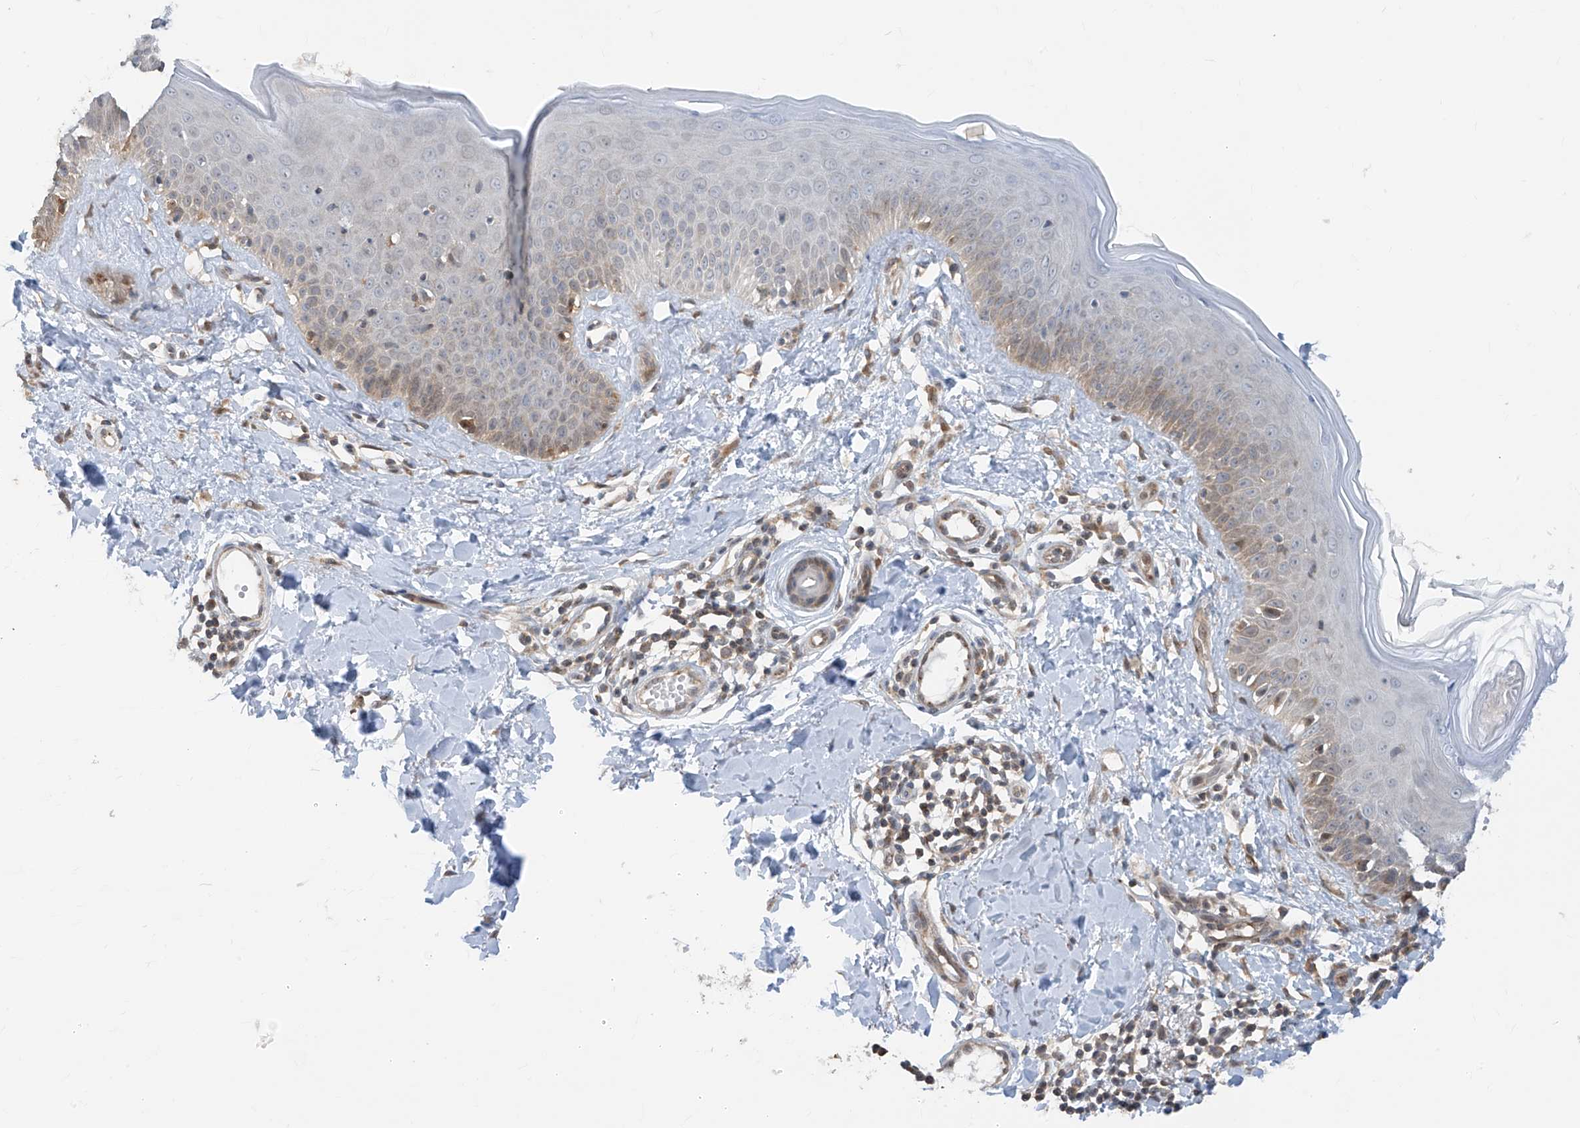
{"staining": {"intensity": "moderate", "quantity": ">75%", "location": "cytoplasmic/membranous"}, "tissue": "skin", "cell_type": "Fibroblasts", "image_type": "normal", "snomed": [{"axis": "morphology", "description": "Normal tissue, NOS"}, {"axis": "topography", "description": "Skin"}], "caption": "Skin stained for a protein shows moderate cytoplasmic/membranous positivity in fibroblasts. Using DAB (brown) and hematoxylin (blue) stains, captured at high magnification using brightfield microscopy.", "gene": "TTC38", "patient": {"sex": "male", "age": 52}}